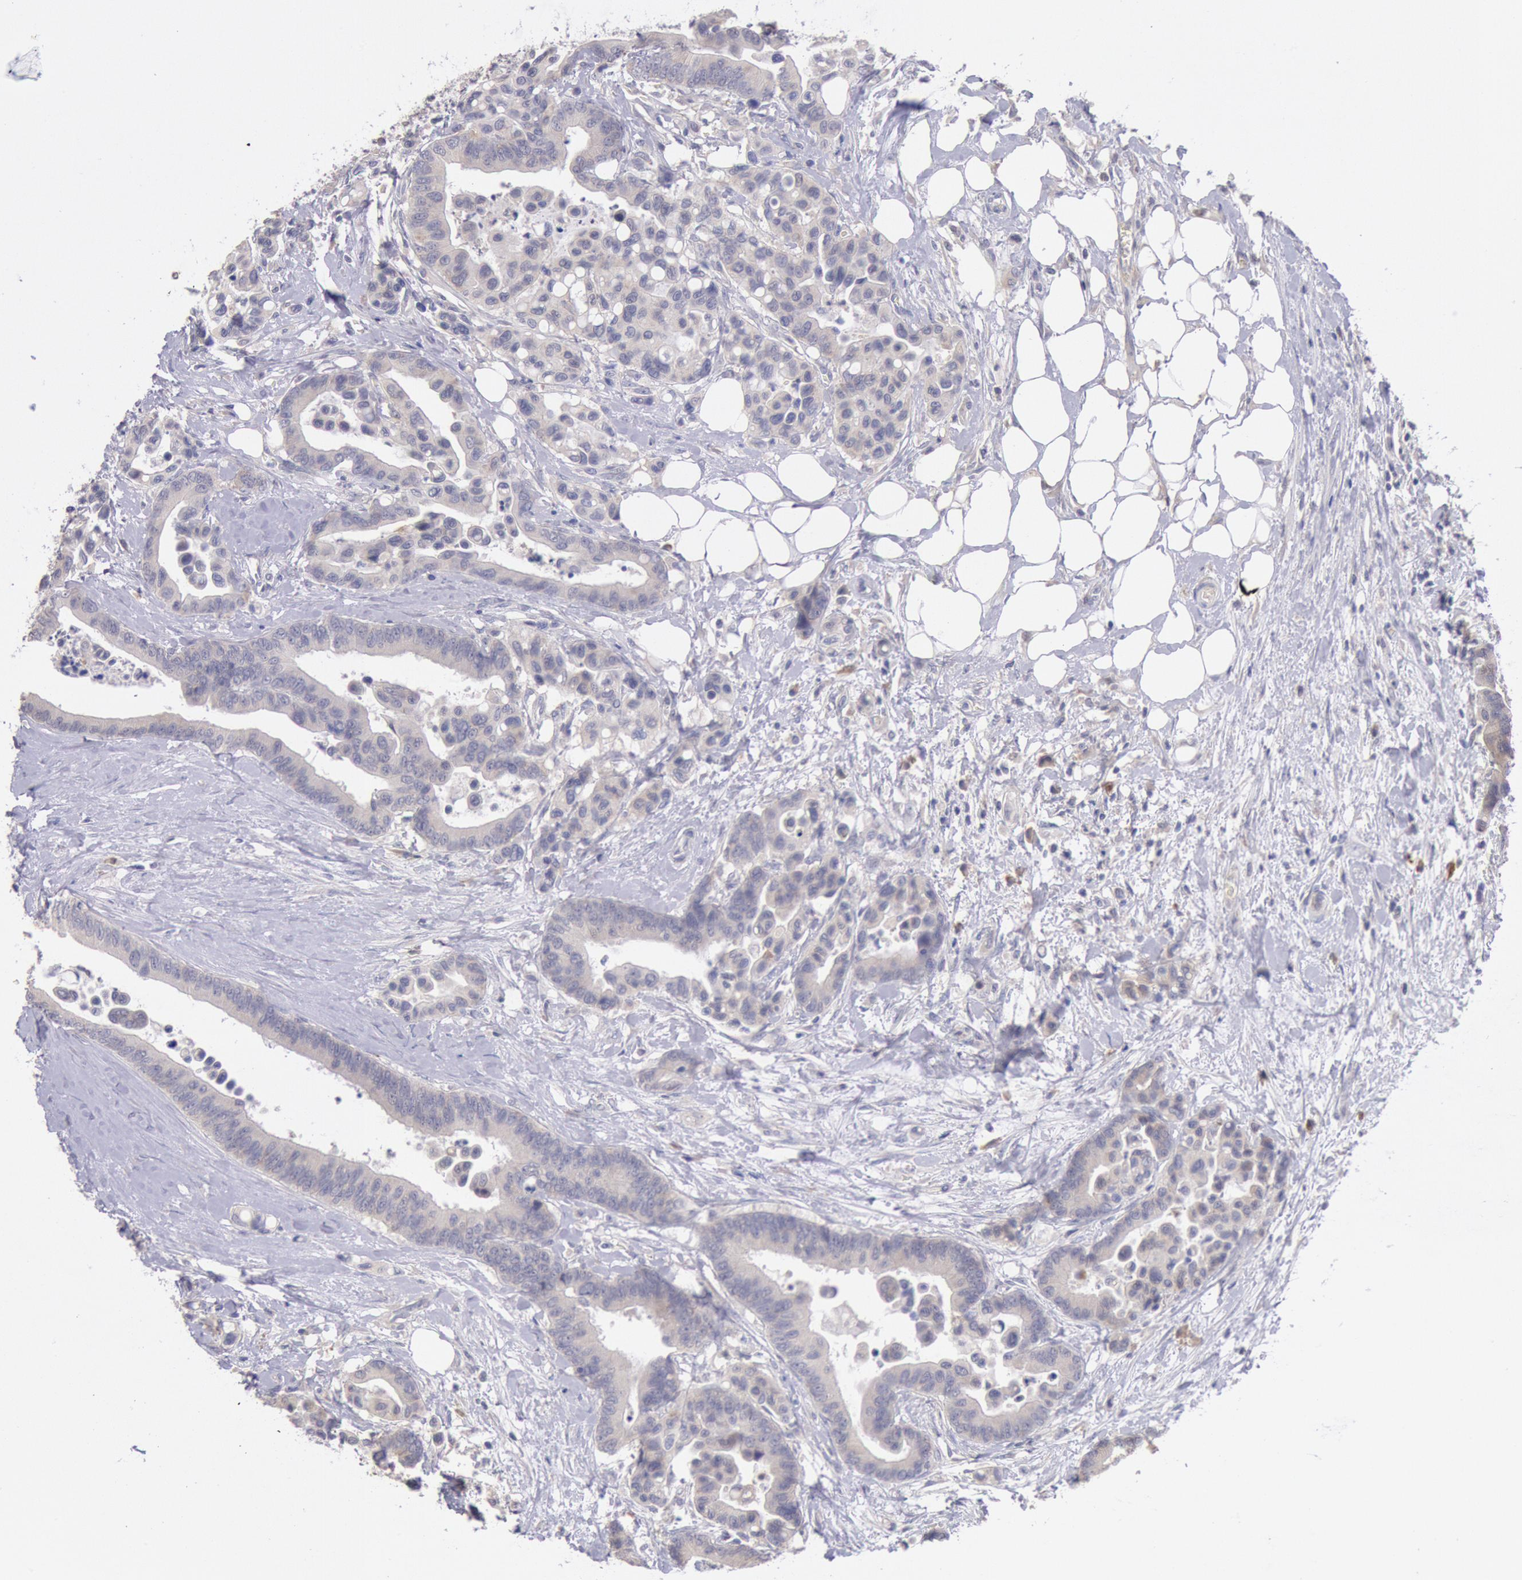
{"staining": {"intensity": "weak", "quantity": ">75%", "location": "cytoplasmic/membranous"}, "tissue": "colorectal cancer", "cell_type": "Tumor cells", "image_type": "cancer", "snomed": [{"axis": "morphology", "description": "Adenocarcinoma, NOS"}, {"axis": "topography", "description": "Colon"}], "caption": "Brown immunohistochemical staining in adenocarcinoma (colorectal) demonstrates weak cytoplasmic/membranous staining in approximately >75% of tumor cells.", "gene": "GAL3ST1", "patient": {"sex": "male", "age": 82}}